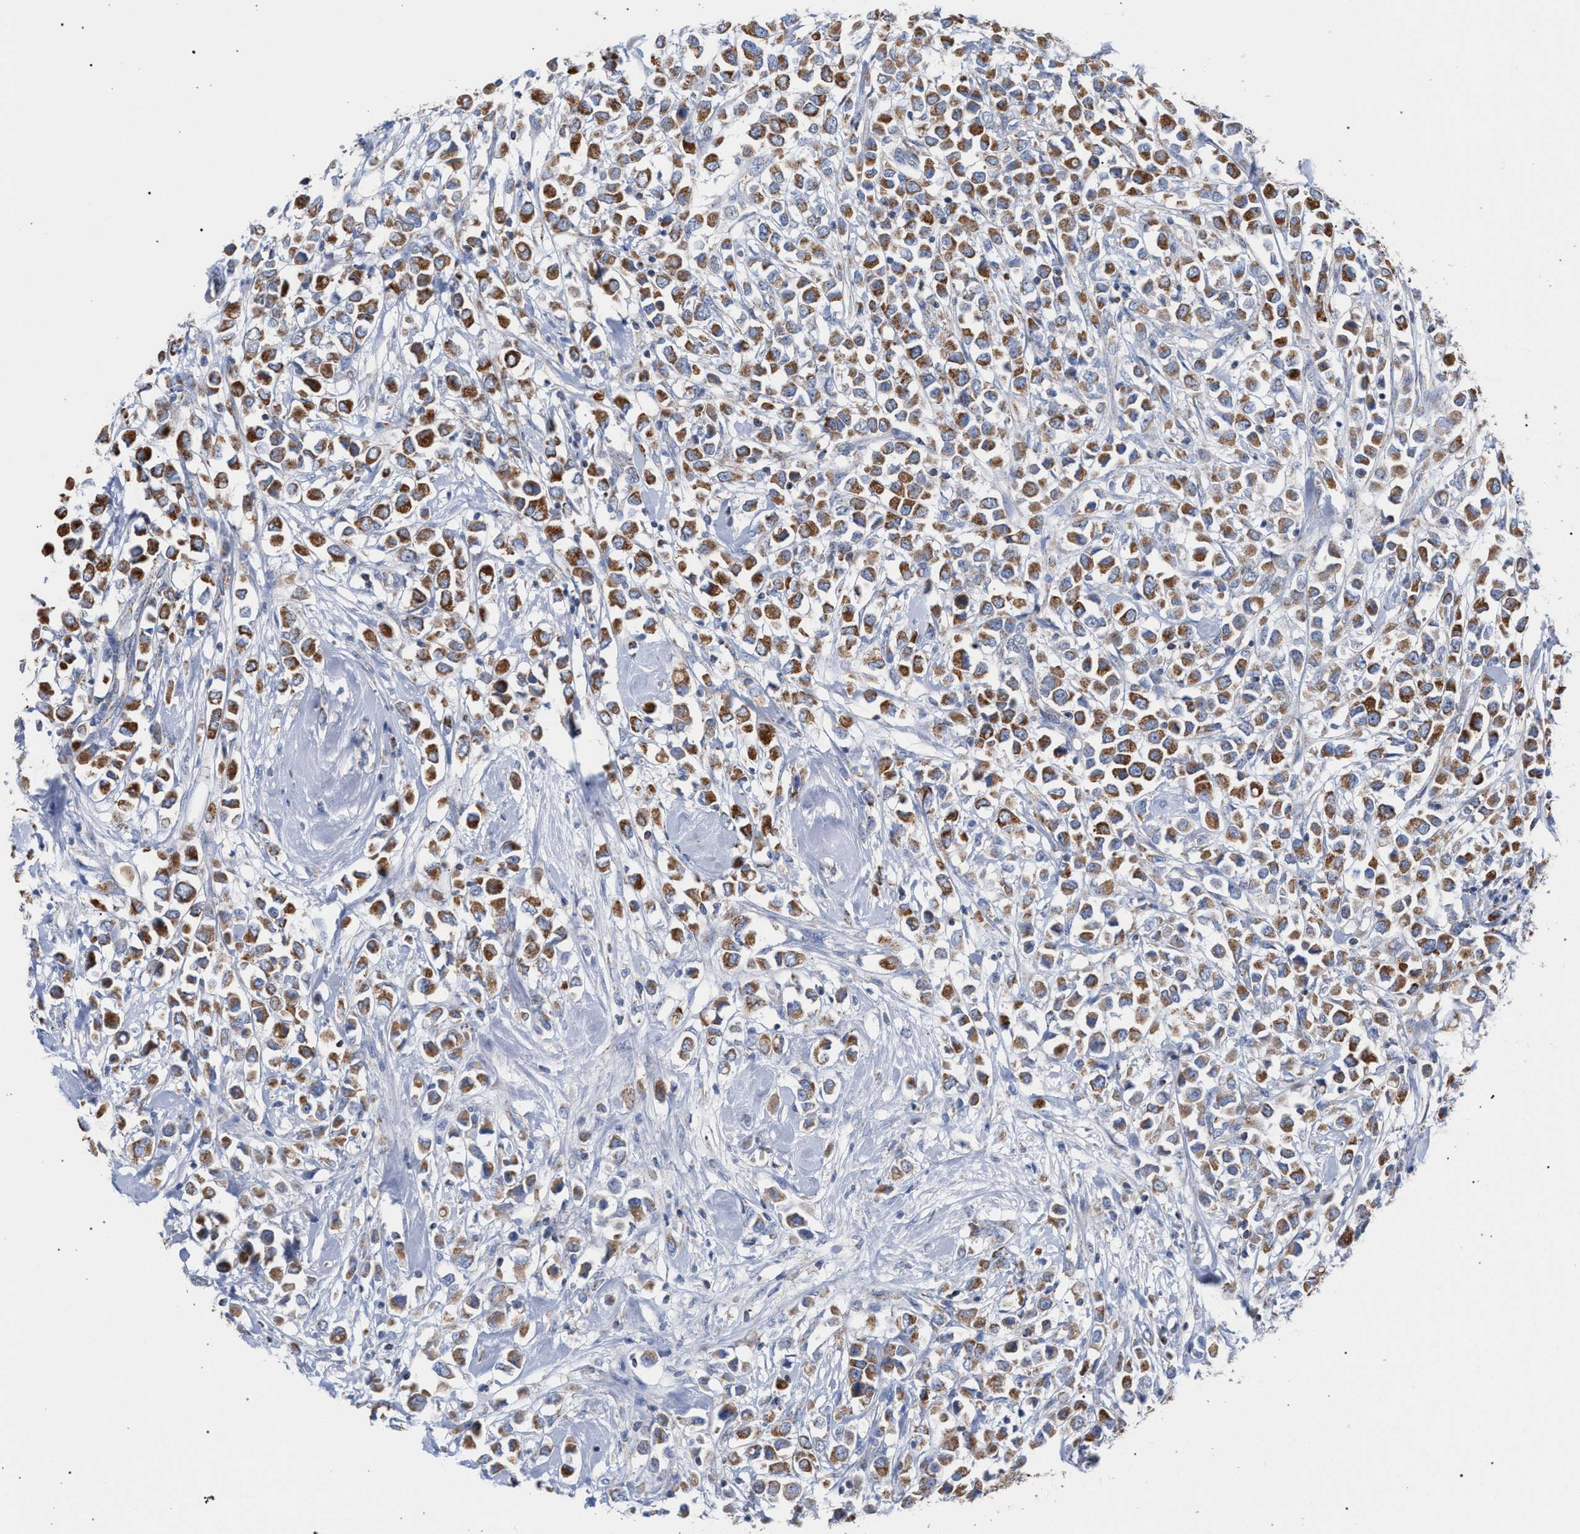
{"staining": {"intensity": "moderate", "quantity": ">75%", "location": "cytoplasmic/membranous"}, "tissue": "breast cancer", "cell_type": "Tumor cells", "image_type": "cancer", "snomed": [{"axis": "morphology", "description": "Duct carcinoma"}, {"axis": "topography", "description": "Breast"}], "caption": "IHC of human breast intraductal carcinoma demonstrates medium levels of moderate cytoplasmic/membranous expression in approximately >75% of tumor cells. The staining was performed using DAB, with brown indicating positive protein expression. Nuclei are stained blue with hematoxylin.", "gene": "ECI2", "patient": {"sex": "female", "age": 61}}